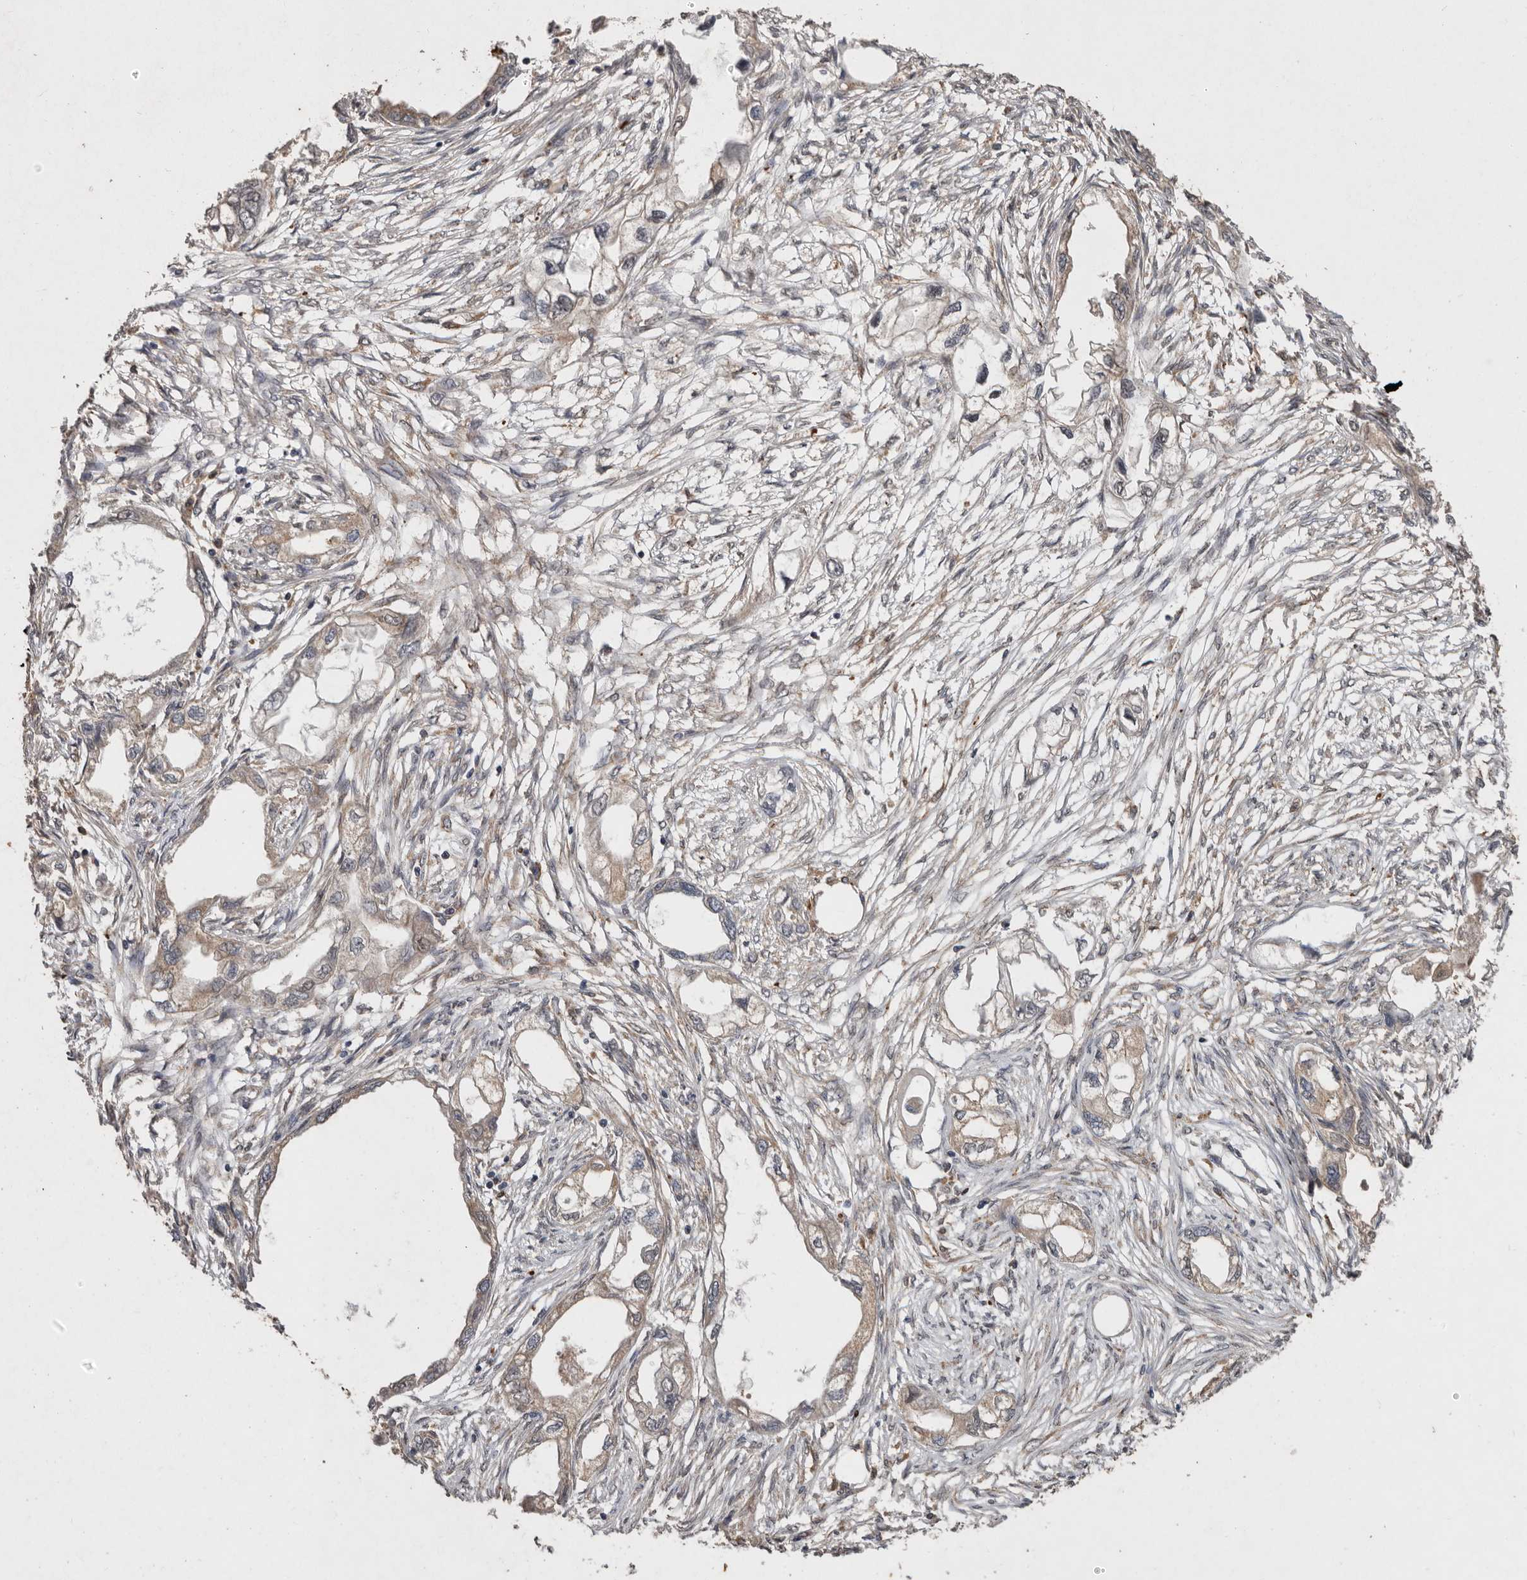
{"staining": {"intensity": "weak", "quantity": "25%-75%", "location": "cytoplasmic/membranous"}, "tissue": "endometrial cancer", "cell_type": "Tumor cells", "image_type": "cancer", "snomed": [{"axis": "morphology", "description": "Adenocarcinoma, NOS"}, {"axis": "morphology", "description": "Adenocarcinoma, metastatic, NOS"}, {"axis": "topography", "description": "Adipose tissue"}, {"axis": "topography", "description": "Endometrium"}], "caption": "An immunohistochemistry (IHC) micrograph of tumor tissue is shown. Protein staining in brown shows weak cytoplasmic/membranous positivity in endometrial cancer (adenocarcinoma) within tumor cells. (DAB (3,3'-diaminobenzidine) = brown stain, brightfield microscopy at high magnification).", "gene": "EDEM1", "patient": {"sex": "female", "age": 67}}